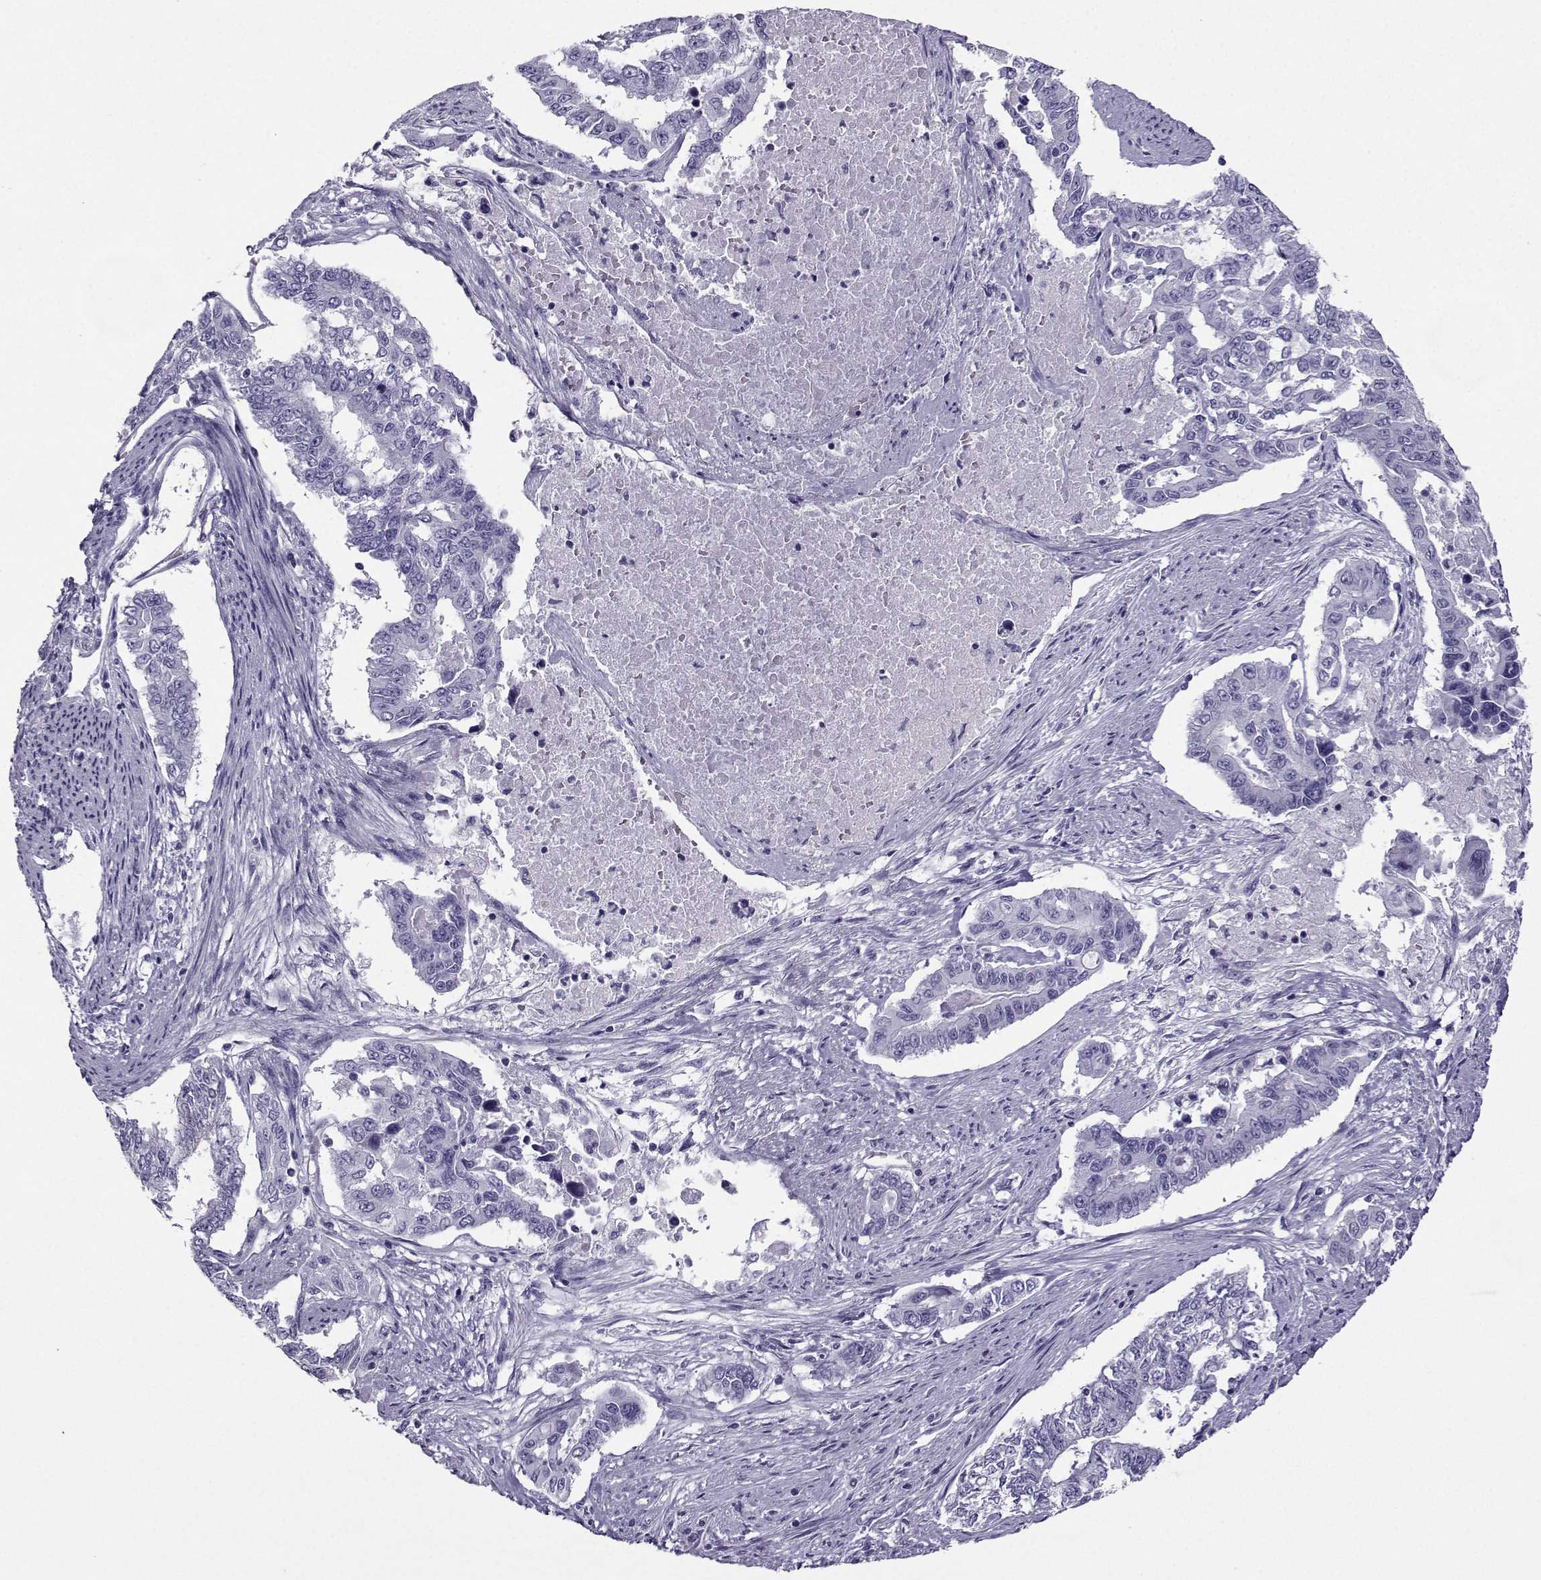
{"staining": {"intensity": "negative", "quantity": "none", "location": "none"}, "tissue": "endometrial cancer", "cell_type": "Tumor cells", "image_type": "cancer", "snomed": [{"axis": "morphology", "description": "Adenocarcinoma, NOS"}, {"axis": "topography", "description": "Uterus"}], "caption": "The image demonstrates no significant staining in tumor cells of adenocarcinoma (endometrial).", "gene": "CRYBB1", "patient": {"sex": "female", "age": 59}}